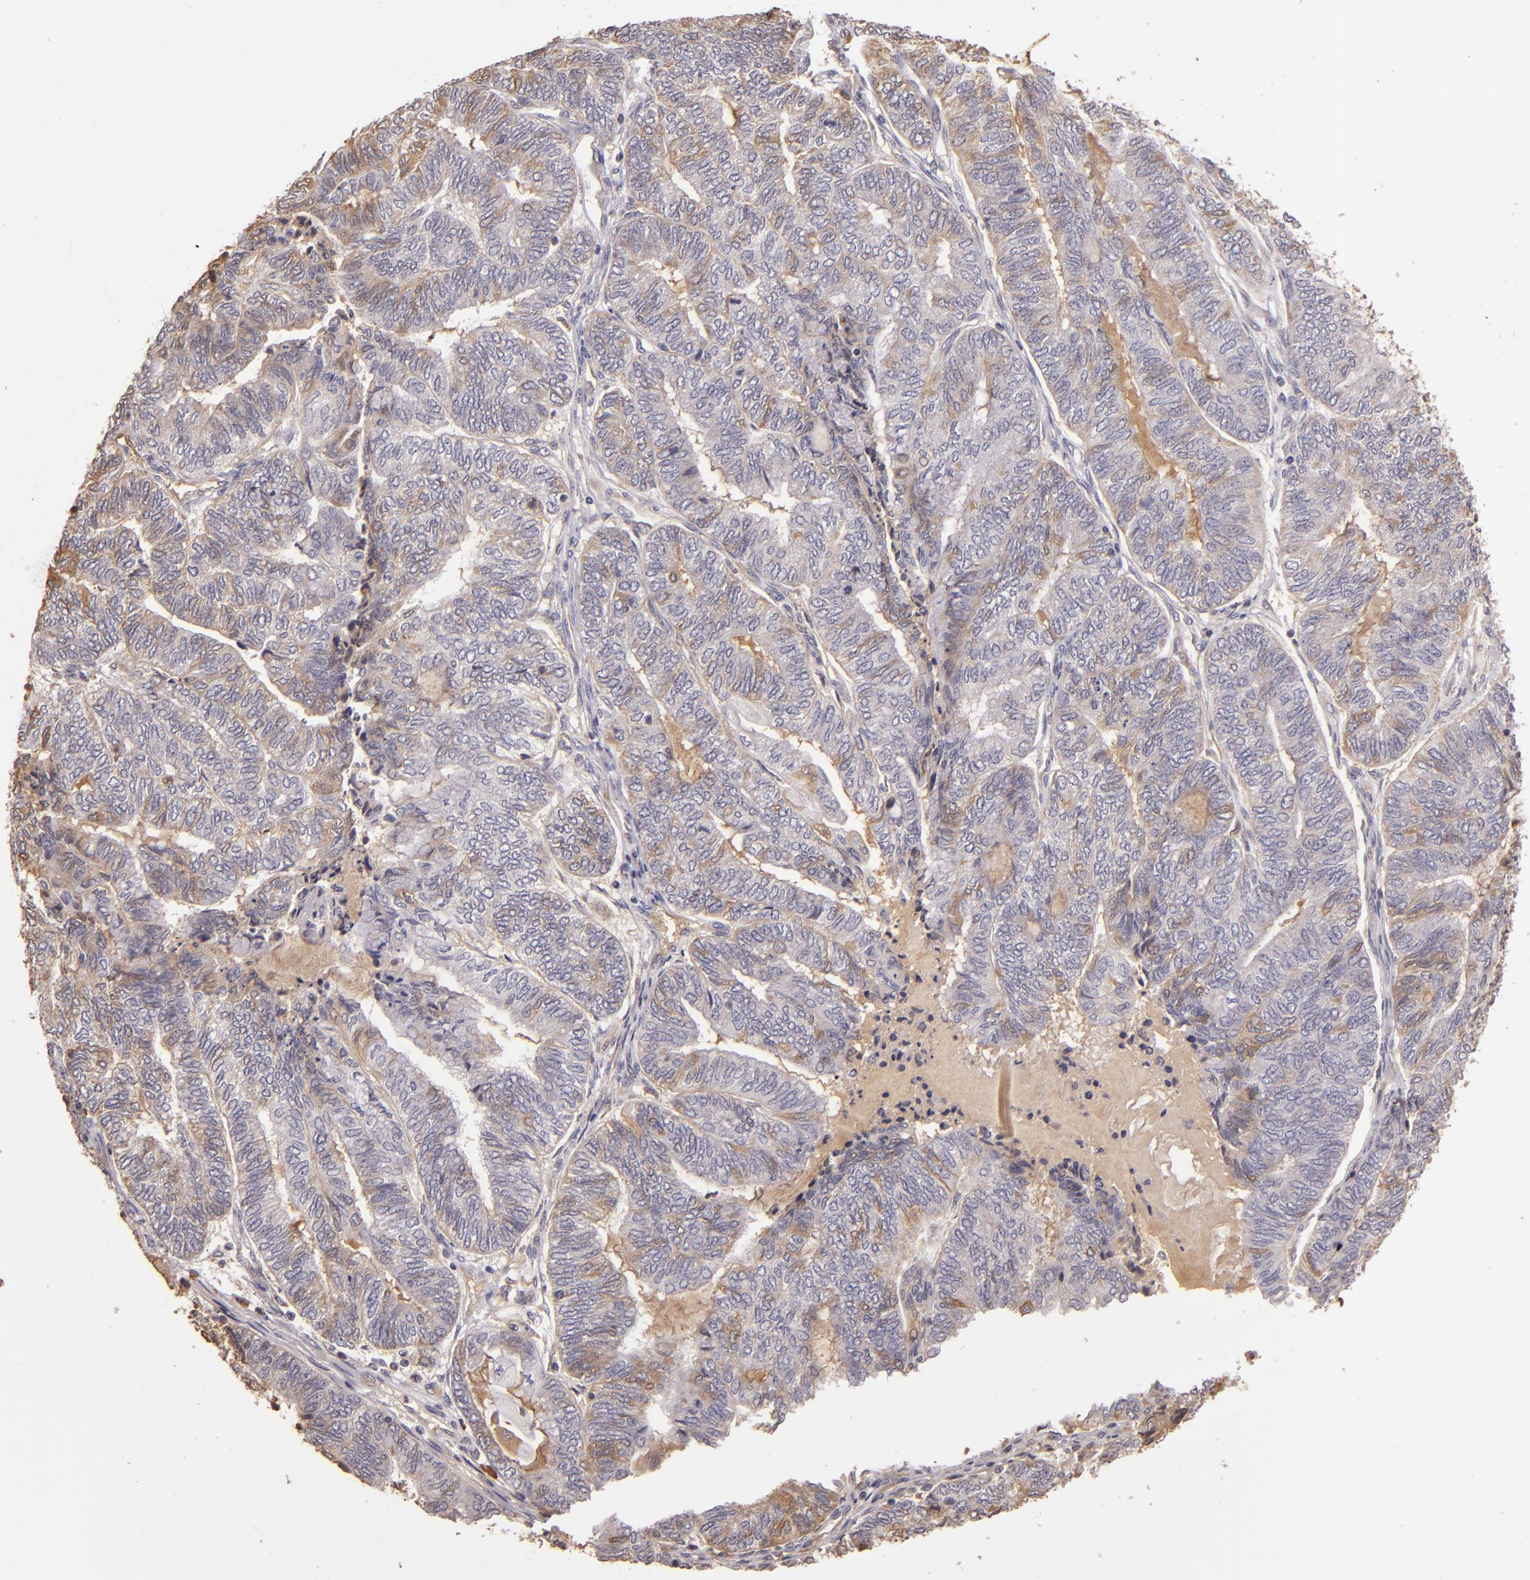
{"staining": {"intensity": "weak", "quantity": "25%-75%", "location": "cytoplasmic/membranous"}, "tissue": "endometrial cancer", "cell_type": "Tumor cells", "image_type": "cancer", "snomed": [{"axis": "morphology", "description": "Adenocarcinoma, NOS"}, {"axis": "topography", "description": "Uterus"}, {"axis": "topography", "description": "Endometrium"}], "caption": "Protein staining of endometrial adenocarcinoma tissue demonstrates weak cytoplasmic/membranous positivity in approximately 25%-75% of tumor cells.", "gene": "ABL1", "patient": {"sex": "female", "age": 70}}